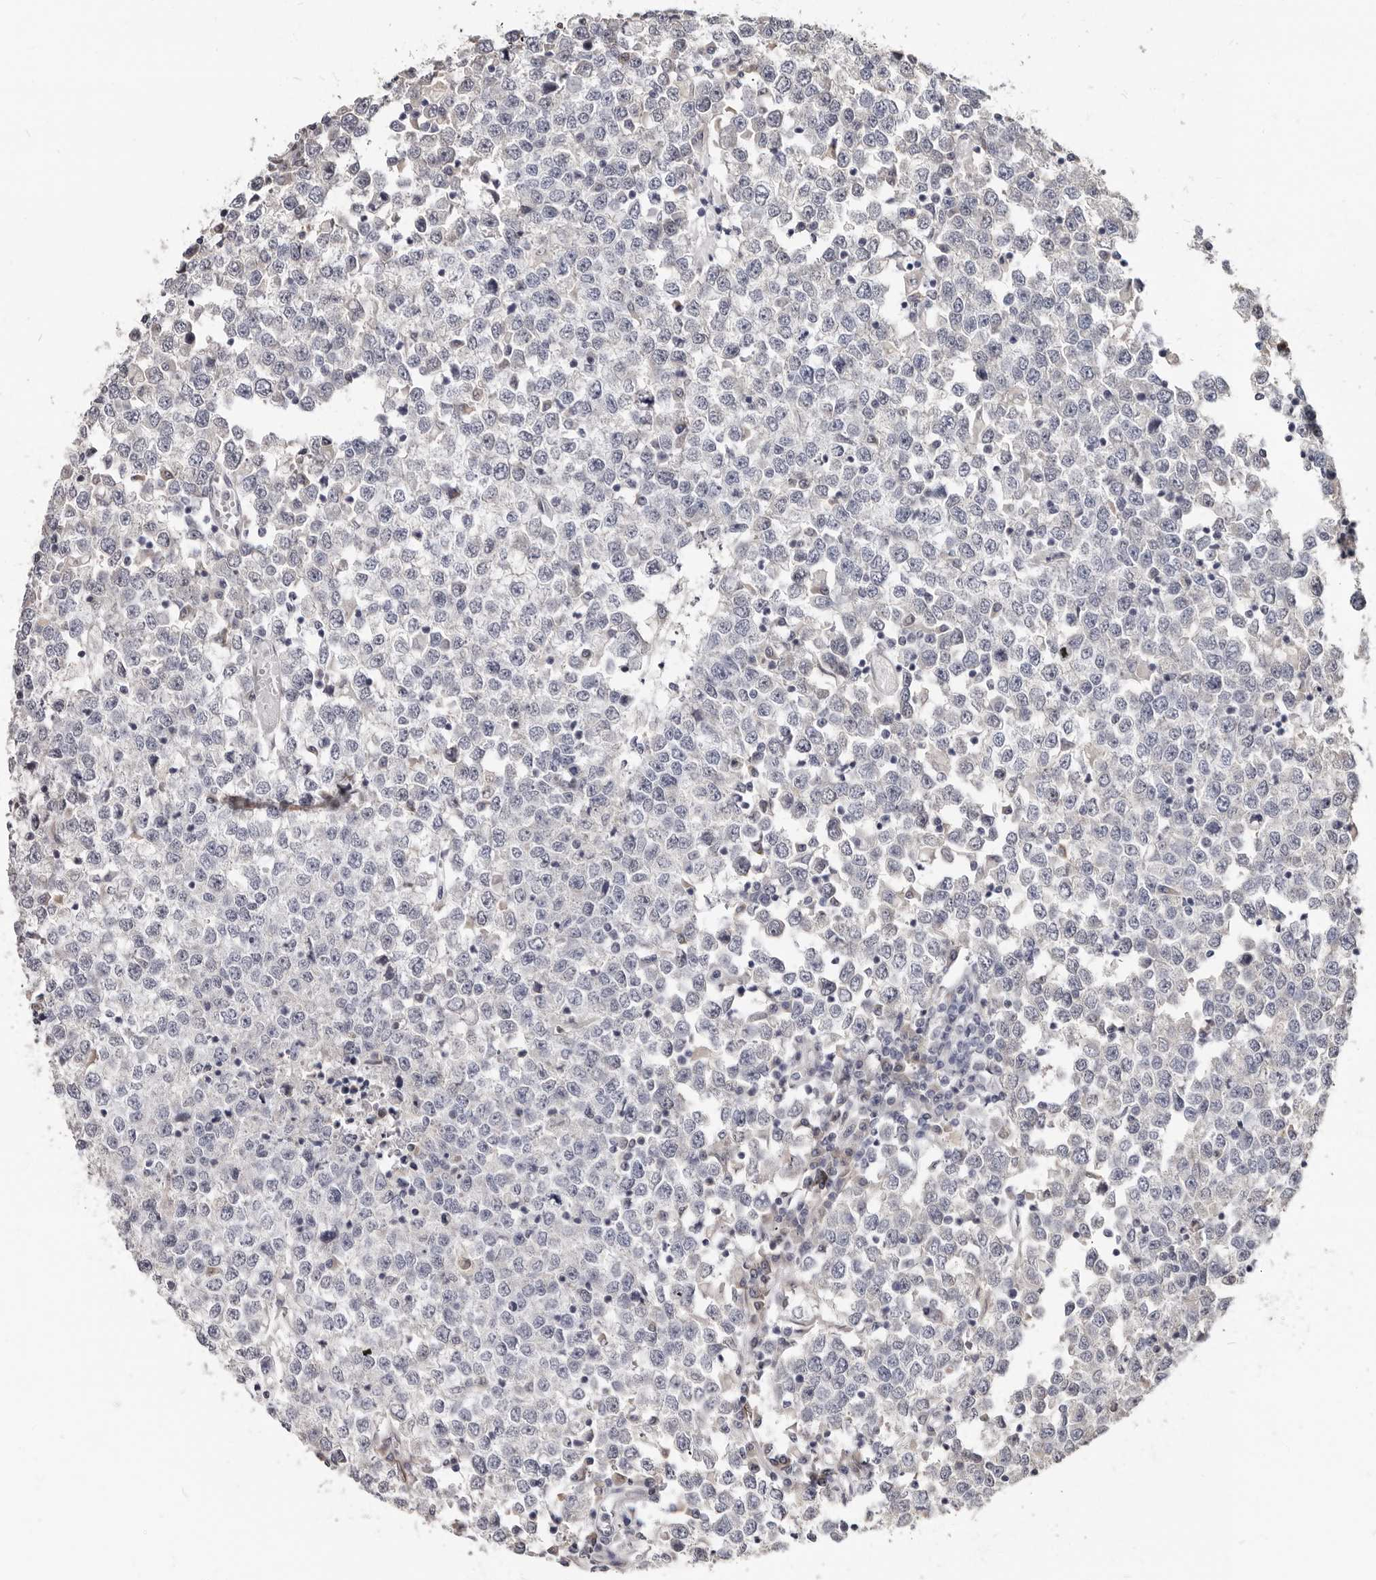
{"staining": {"intensity": "negative", "quantity": "none", "location": "none"}, "tissue": "testis cancer", "cell_type": "Tumor cells", "image_type": "cancer", "snomed": [{"axis": "morphology", "description": "Seminoma, NOS"}, {"axis": "topography", "description": "Testis"}], "caption": "An immunohistochemistry image of testis cancer (seminoma) is shown. There is no staining in tumor cells of testis cancer (seminoma). (Brightfield microscopy of DAB (3,3'-diaminobenzidine) IHC at high magnification).", "gene": "MRGPRF", "patient": {"sex": "male", "age": 65}}